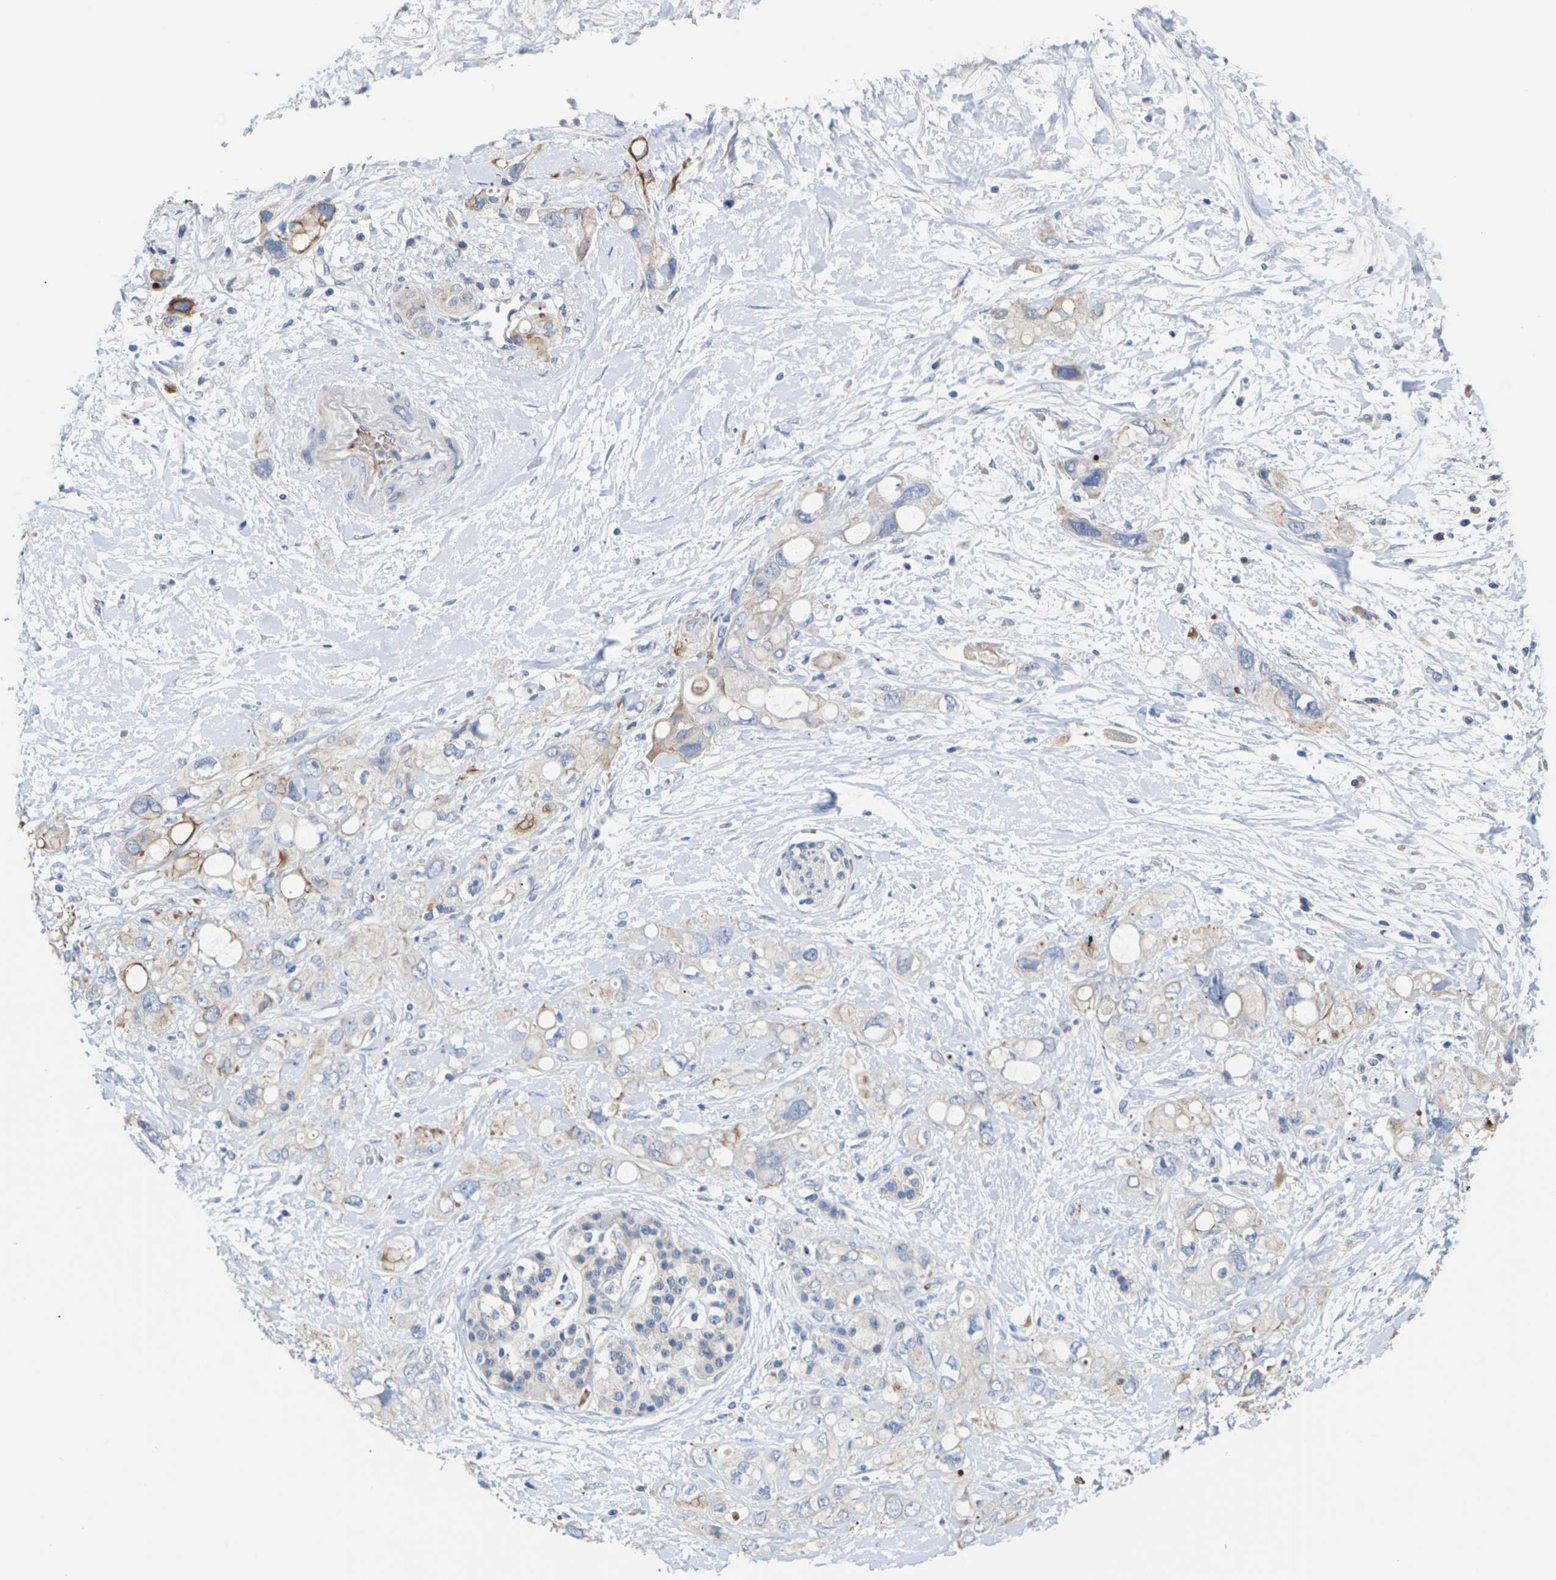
{"staining": {"intensity": "moderate", "quantity": "25%-75%", "location": "cytoplasmic/membranous"}, "tissue": "pancreatic cancer", "cell_type": "Tumor cells", "image_type": "cancer", "snomed": [{"axis": "morphology", "description": "Adenocarcinoma, NOS"}, {"axis": "topography", "description": "Pancreas"}], "caption": "Moderate cytoplasmic/membranous expression for a protein is identified in about 25%-75% of tumor cells of pancreatic cancer (adenocarcinoma) using immunohistochemistry (IHC).", "gene": "TMCO4", "patient": {"sex": "female", "age": 56}}